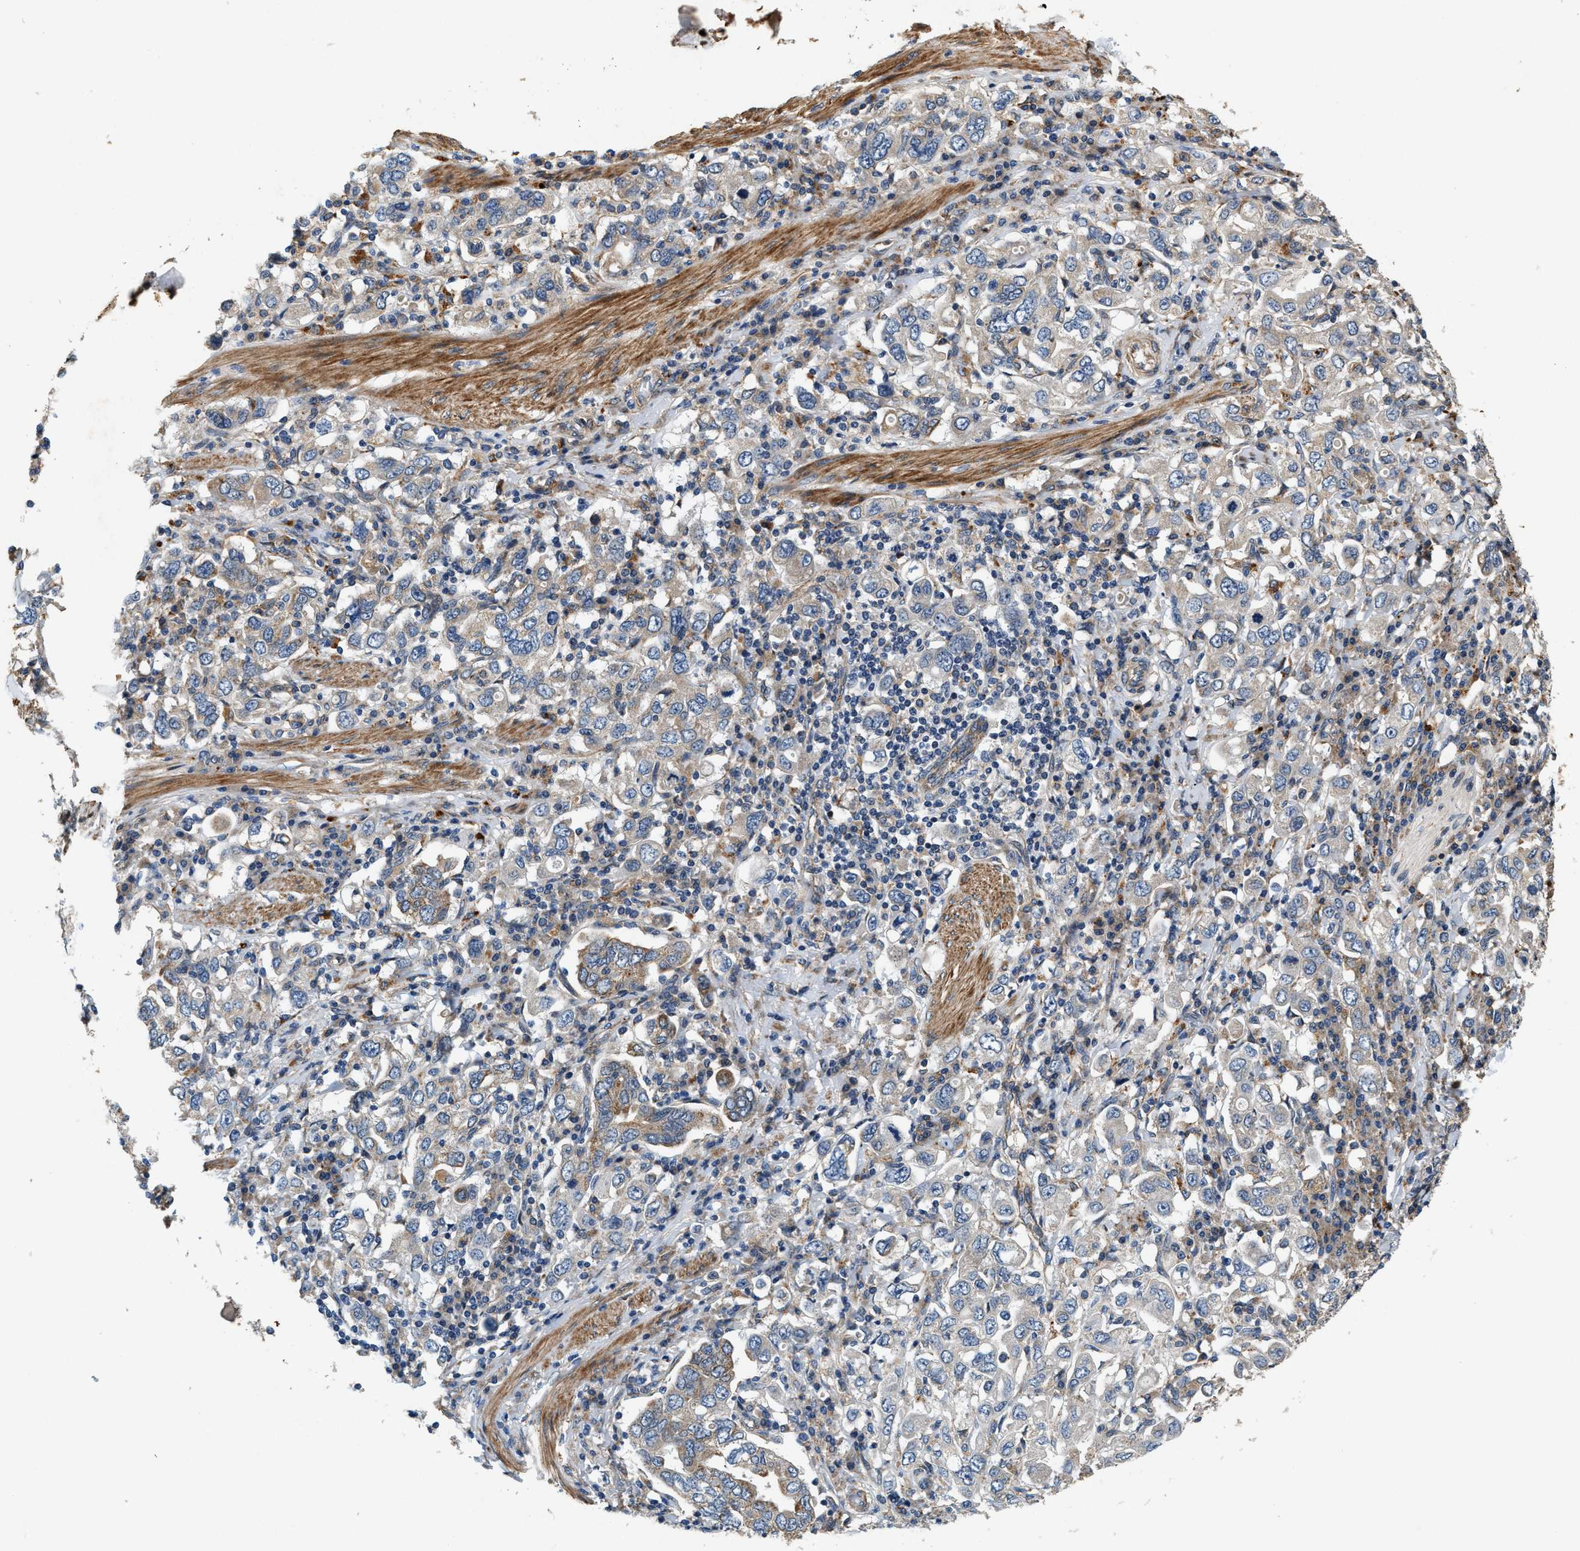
{"staining": {"intensity": "weak", "quantity": "25%-75%", "location": "cytoplasmic/membranous"}, "tissue": "stomach cancer", "cell_type": "Tumor cells", "image_type": "cancer", "snomed": [{"axis": "morphology", "description": "Adenocarcinoma, NOS"}, {"axis": "topography", "description": "Stomach, upper"}], "caption": "This is a micrograph of immunohistochemistry (IHC) staining of stomach adenocarcinoma, which shows weak staining in the cytoplasmic/membranous of tumor cells.", "gene": "DUSP10", "patient": {"sex": "male", "age": 62}}